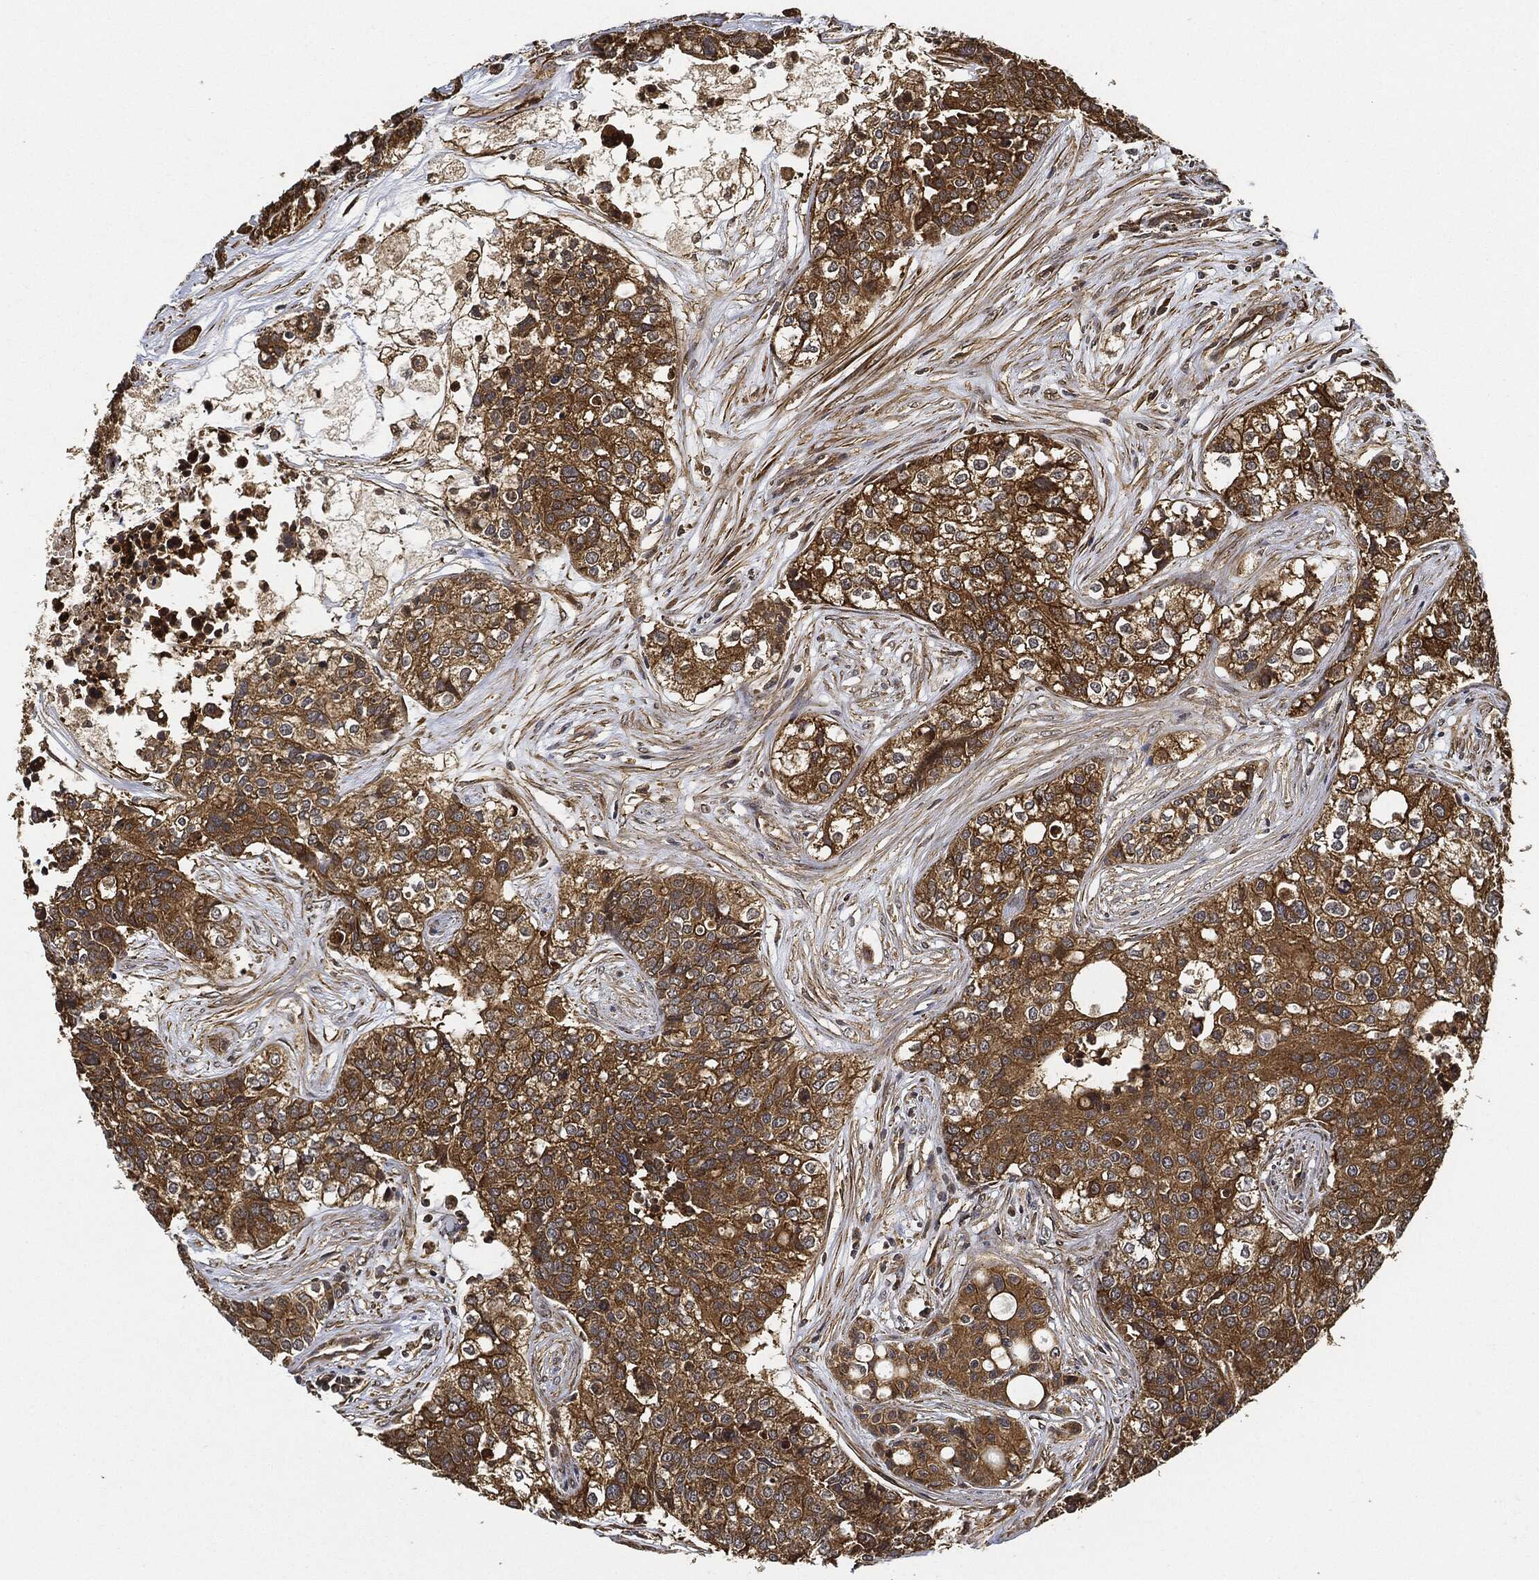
{"staining": {"intensity": "moderate", "quantity": ">75%", "location": "cytoplasmic/membranous"}, "tissue": "carcinoid", "cell_type": "Tumor cells", "image_type": "cancer", "snomed": [{"axis": "morphology", "description": "Carcinoid, malignant, NOS"}, {"axis": "topography", "description": "Colon"}], "caption": "Immunohistochemistry (IHC) (DAB) staining of carcinoid exhibits moderate cytoplasmic/membranous protein staining in about >75% of tumor cells.", "gene": "CEP290", "patient": {"sex": "male", "age": 81}}